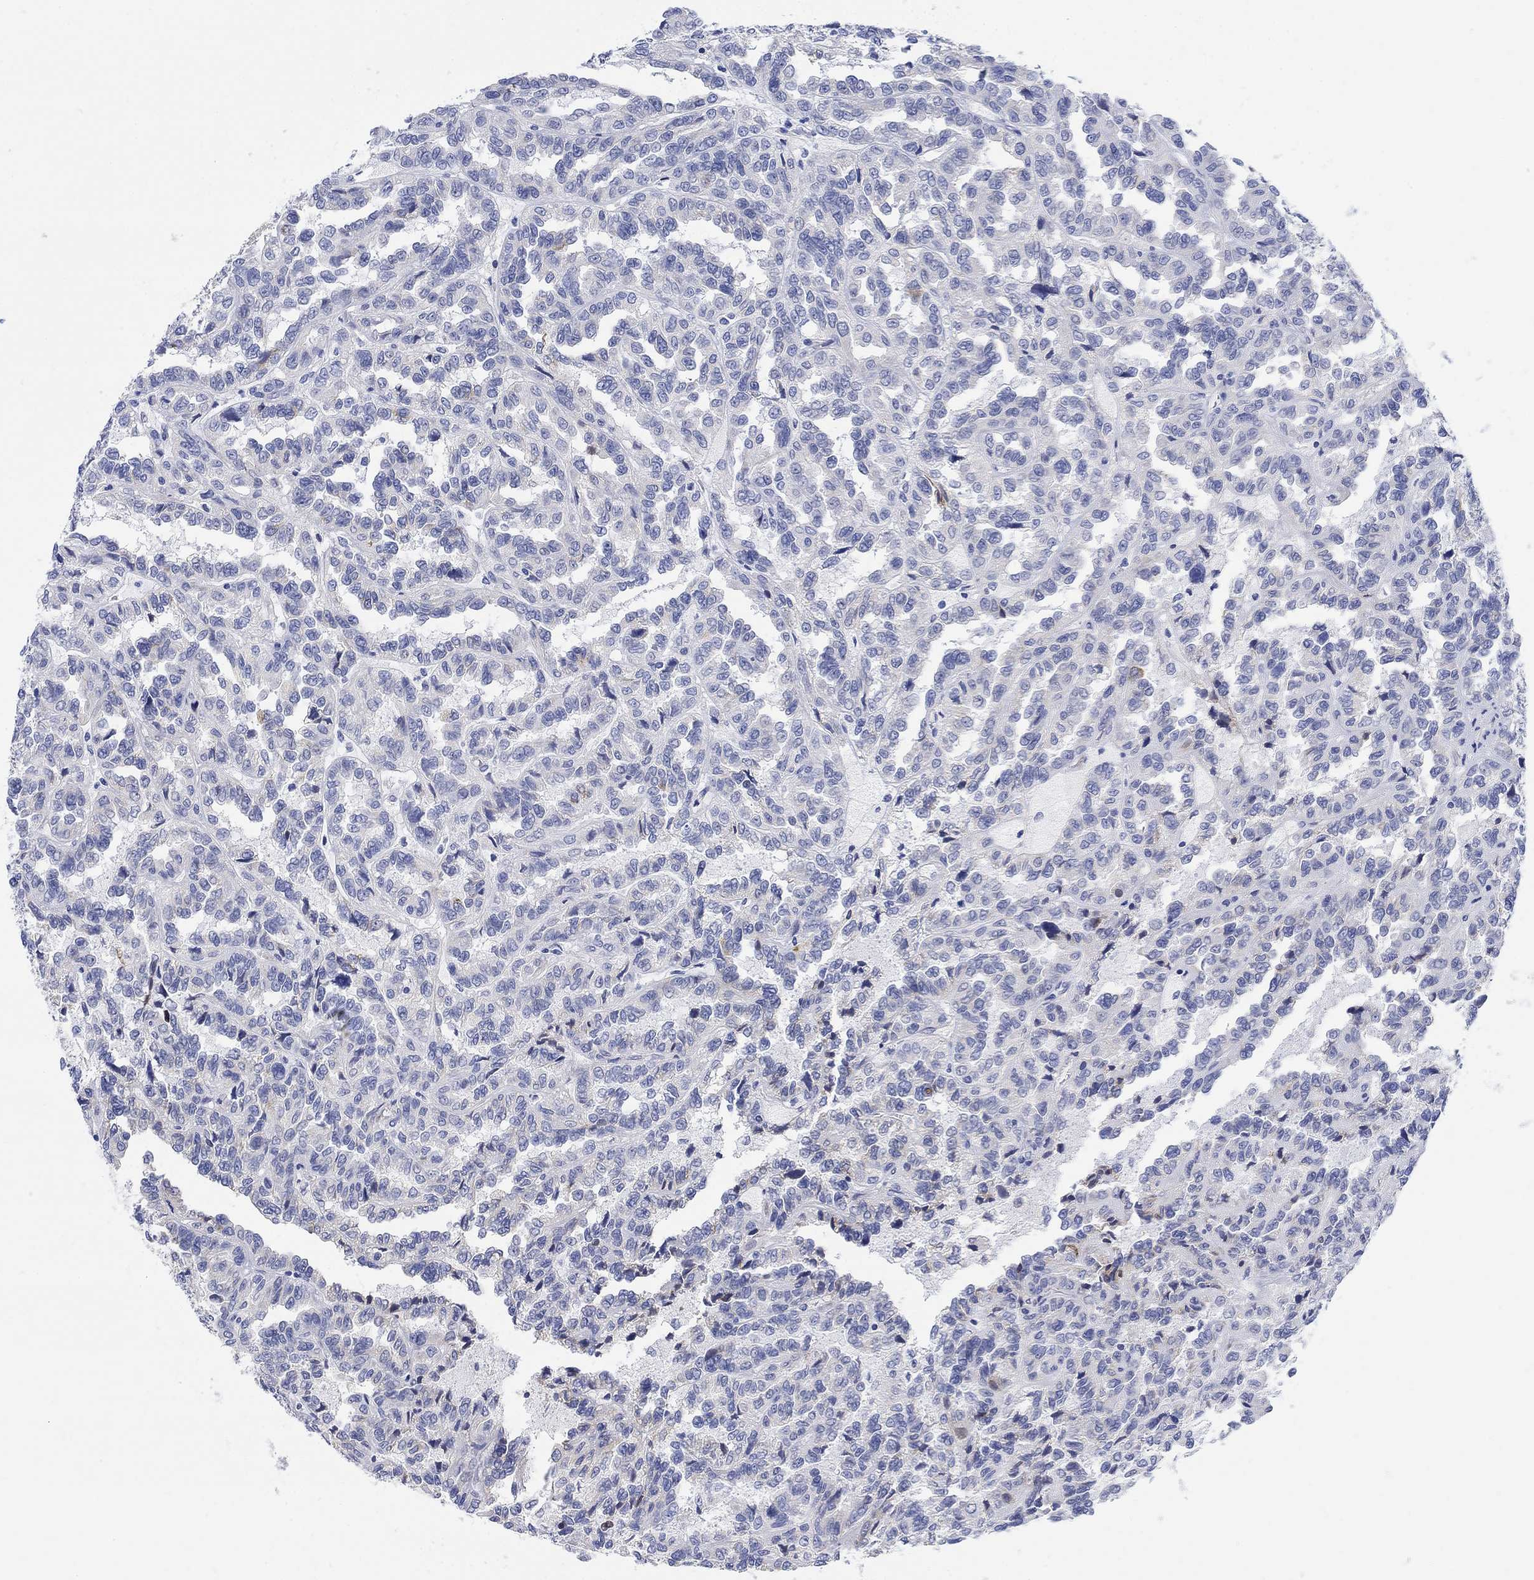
{"staining": {"intensity": "negative", "quantity": "none", "location": "none"}, "tissue": "renal cancer", "cell_type": "Tumor cells", "image_type": "cancer", "snomed": [{"axis": "morphology", "description": "Adenocarcinoma, NOS"}, {"axis": "topography", "description": "Kidney"}], "caption": "High magnification brightfield microscopy of adenocarcinoma (renal) stained with DAB (brown) and counterstained with hematoxylin (blue): tumor cells show no significant staining. (Immunohistochemistry (ihc), brightfield microscopy, high magnification).", "gene": "MYL1", "patient": {"sex": "male", "age": 79}}